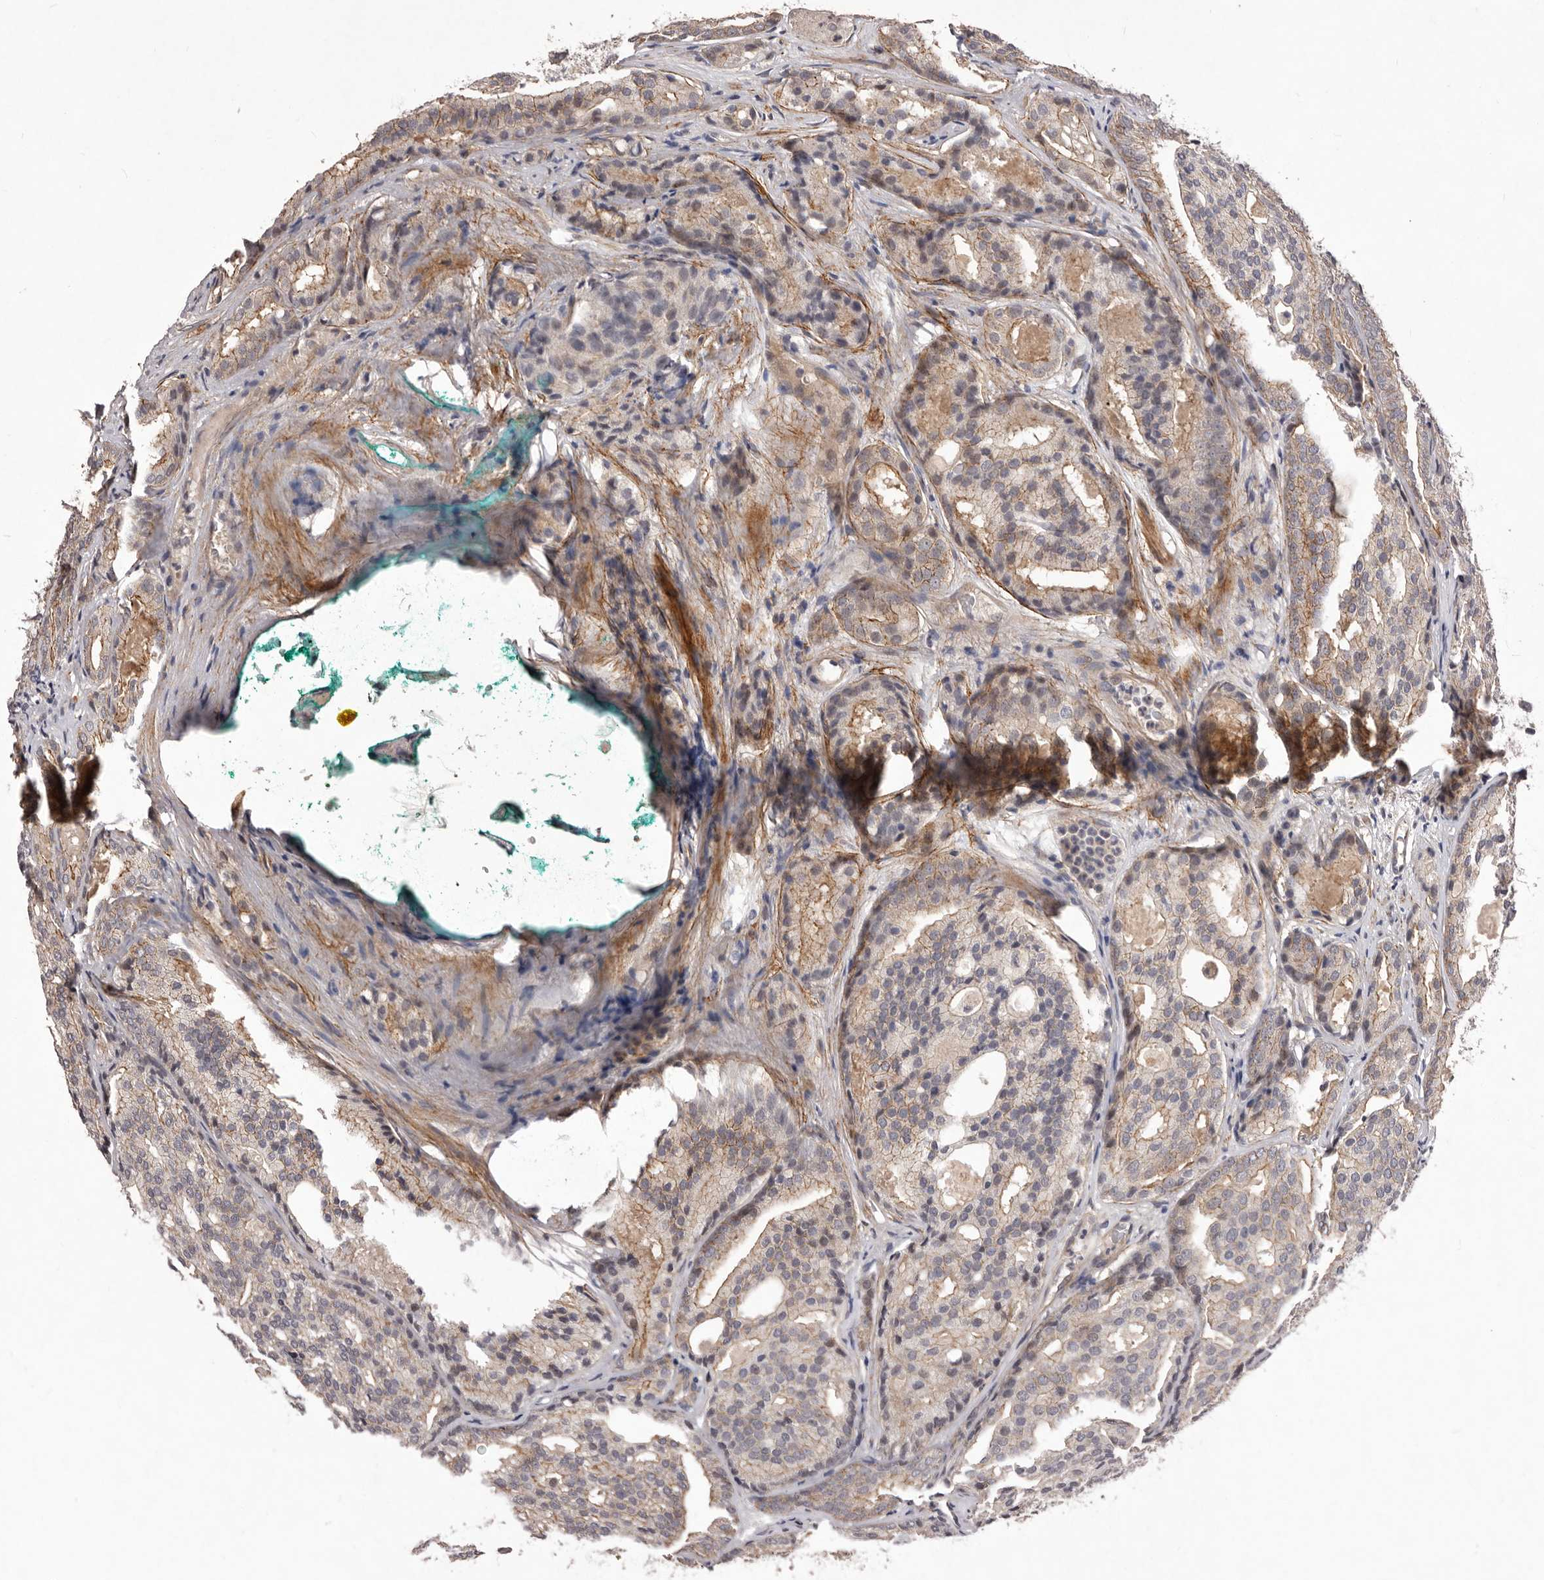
{"staining": {"intensity": "moderate", "quantity": "<25%", "location": "cytoplasmic/membranous"}, "tissue": "prostate cancer", "cell_type": "Tumor cells", "image_type": "cancer", "snomed": [{"axis": "morphology", "description": "Adenocarcinoma, High grade"}, {"axis": "topography", "description": "Prostate"}], "caption": "High-magnification brightfield microscopy of prostate adenocarcinoma (high-grade) stained with DAB (3,3'-diaminobenzidine) (brown) and counterstained with hematoxylin (blue). tumor cells exhibit moderate cytoplasmic/membranous expression is present in approximately<25% of cells. (Stains: DAB (3,3'-diaminobenzidine) in brown, nuclei in blue, Microscopy: brightfield microscopy at high magnification).", "gene": "HBS1L", "patient": {"sex": "male", "age": 64}}